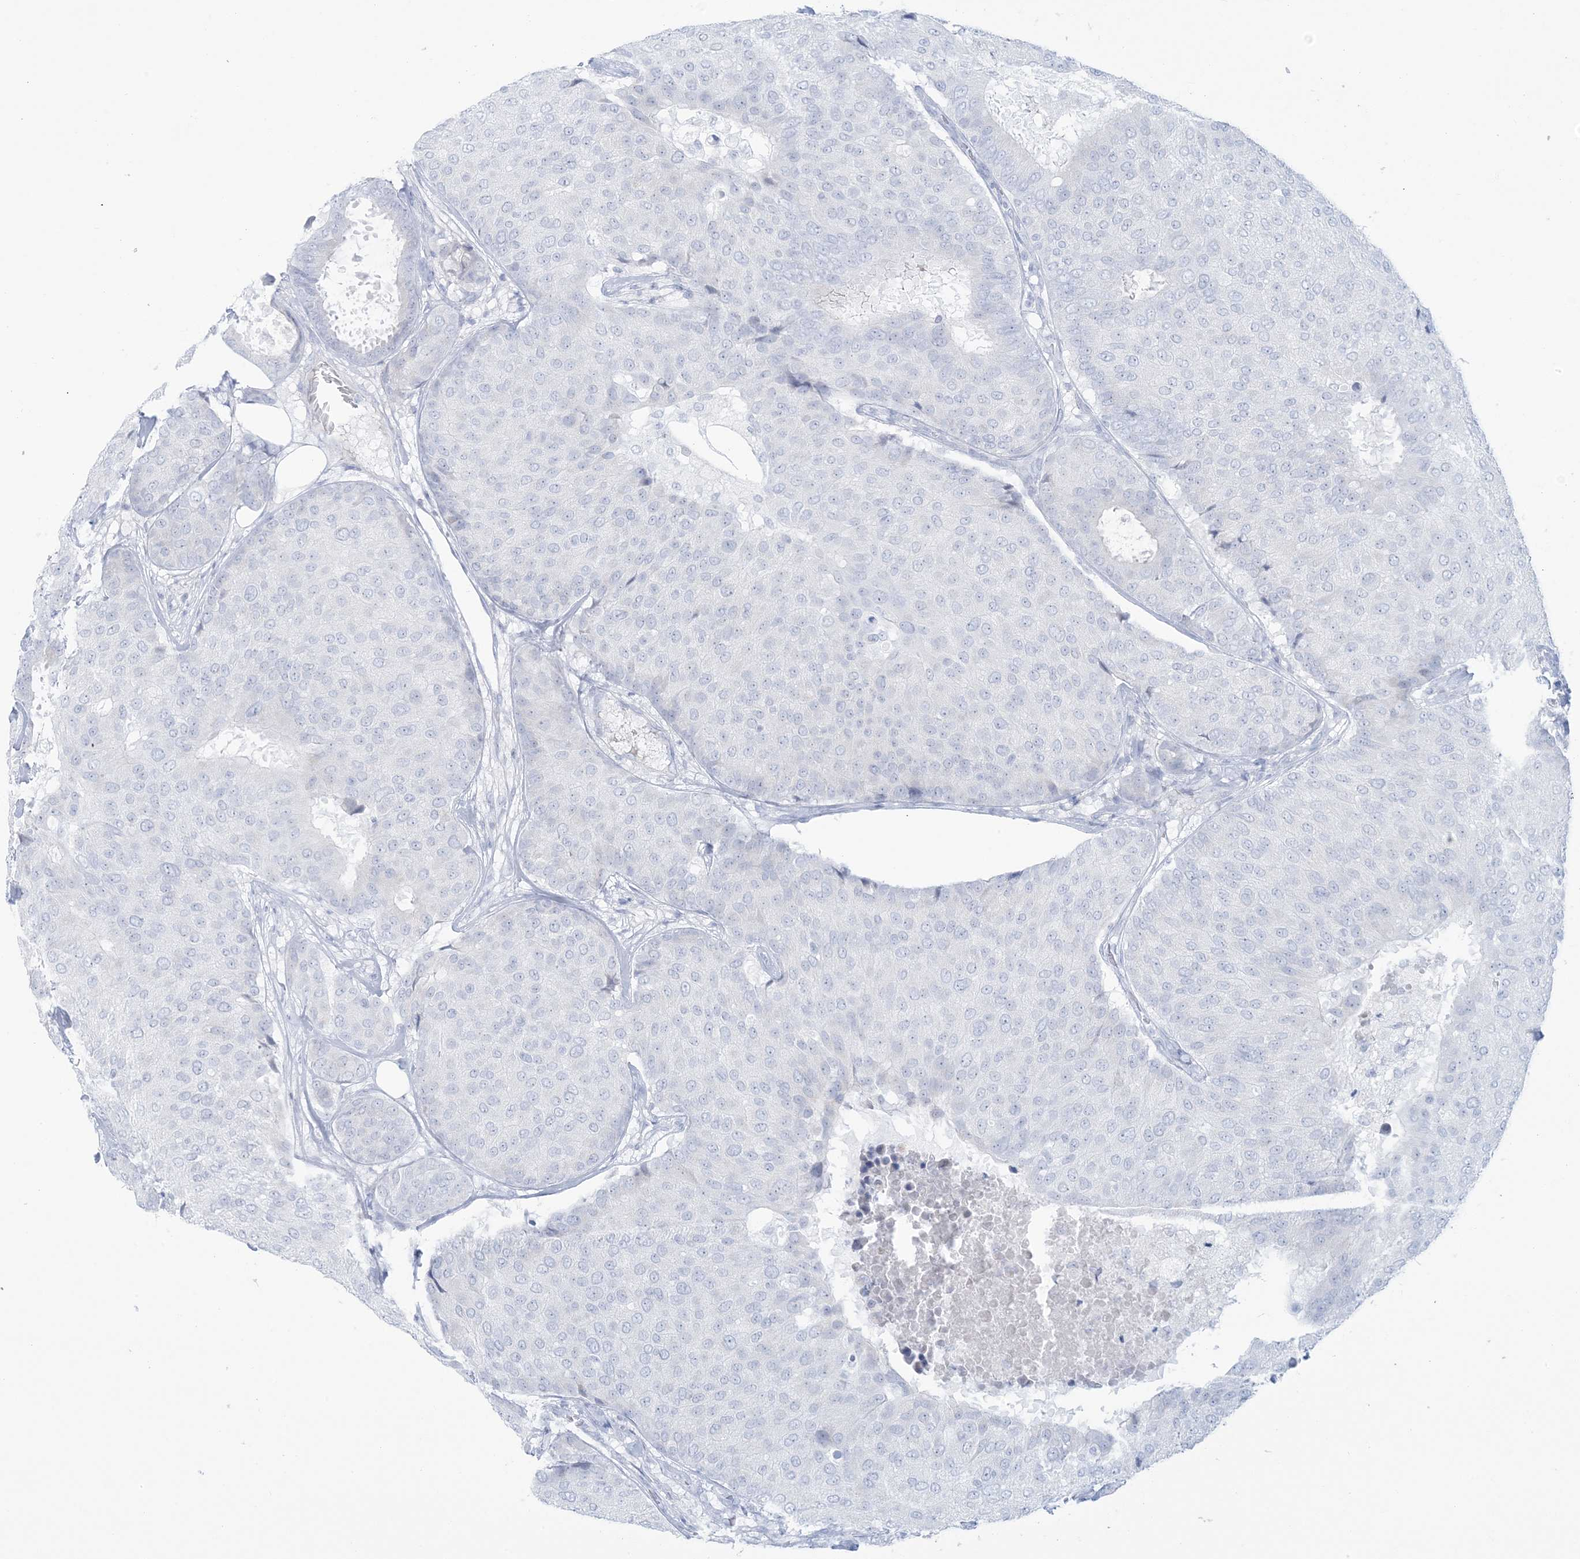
{"staining": {"intensity": "negative", "quantity": "none", "location": "none"}, "tissue": "breast cancer", "cell_type": "Tumor cells", "image_type": "cancer", "snomed": [{"axis": "morphology", "description": "Duct carcinoma"}, {"axis": "topography", "description": "Breast"}], "caption": "DAB (3,3'-diaminobenzidine) immunohistochemical staining of infiltrating ductal carcinoma (breast) reveals no significant expression in tumor cells.", "gene": "AGXT", "patient": {"sex": "female", "age": 75}}